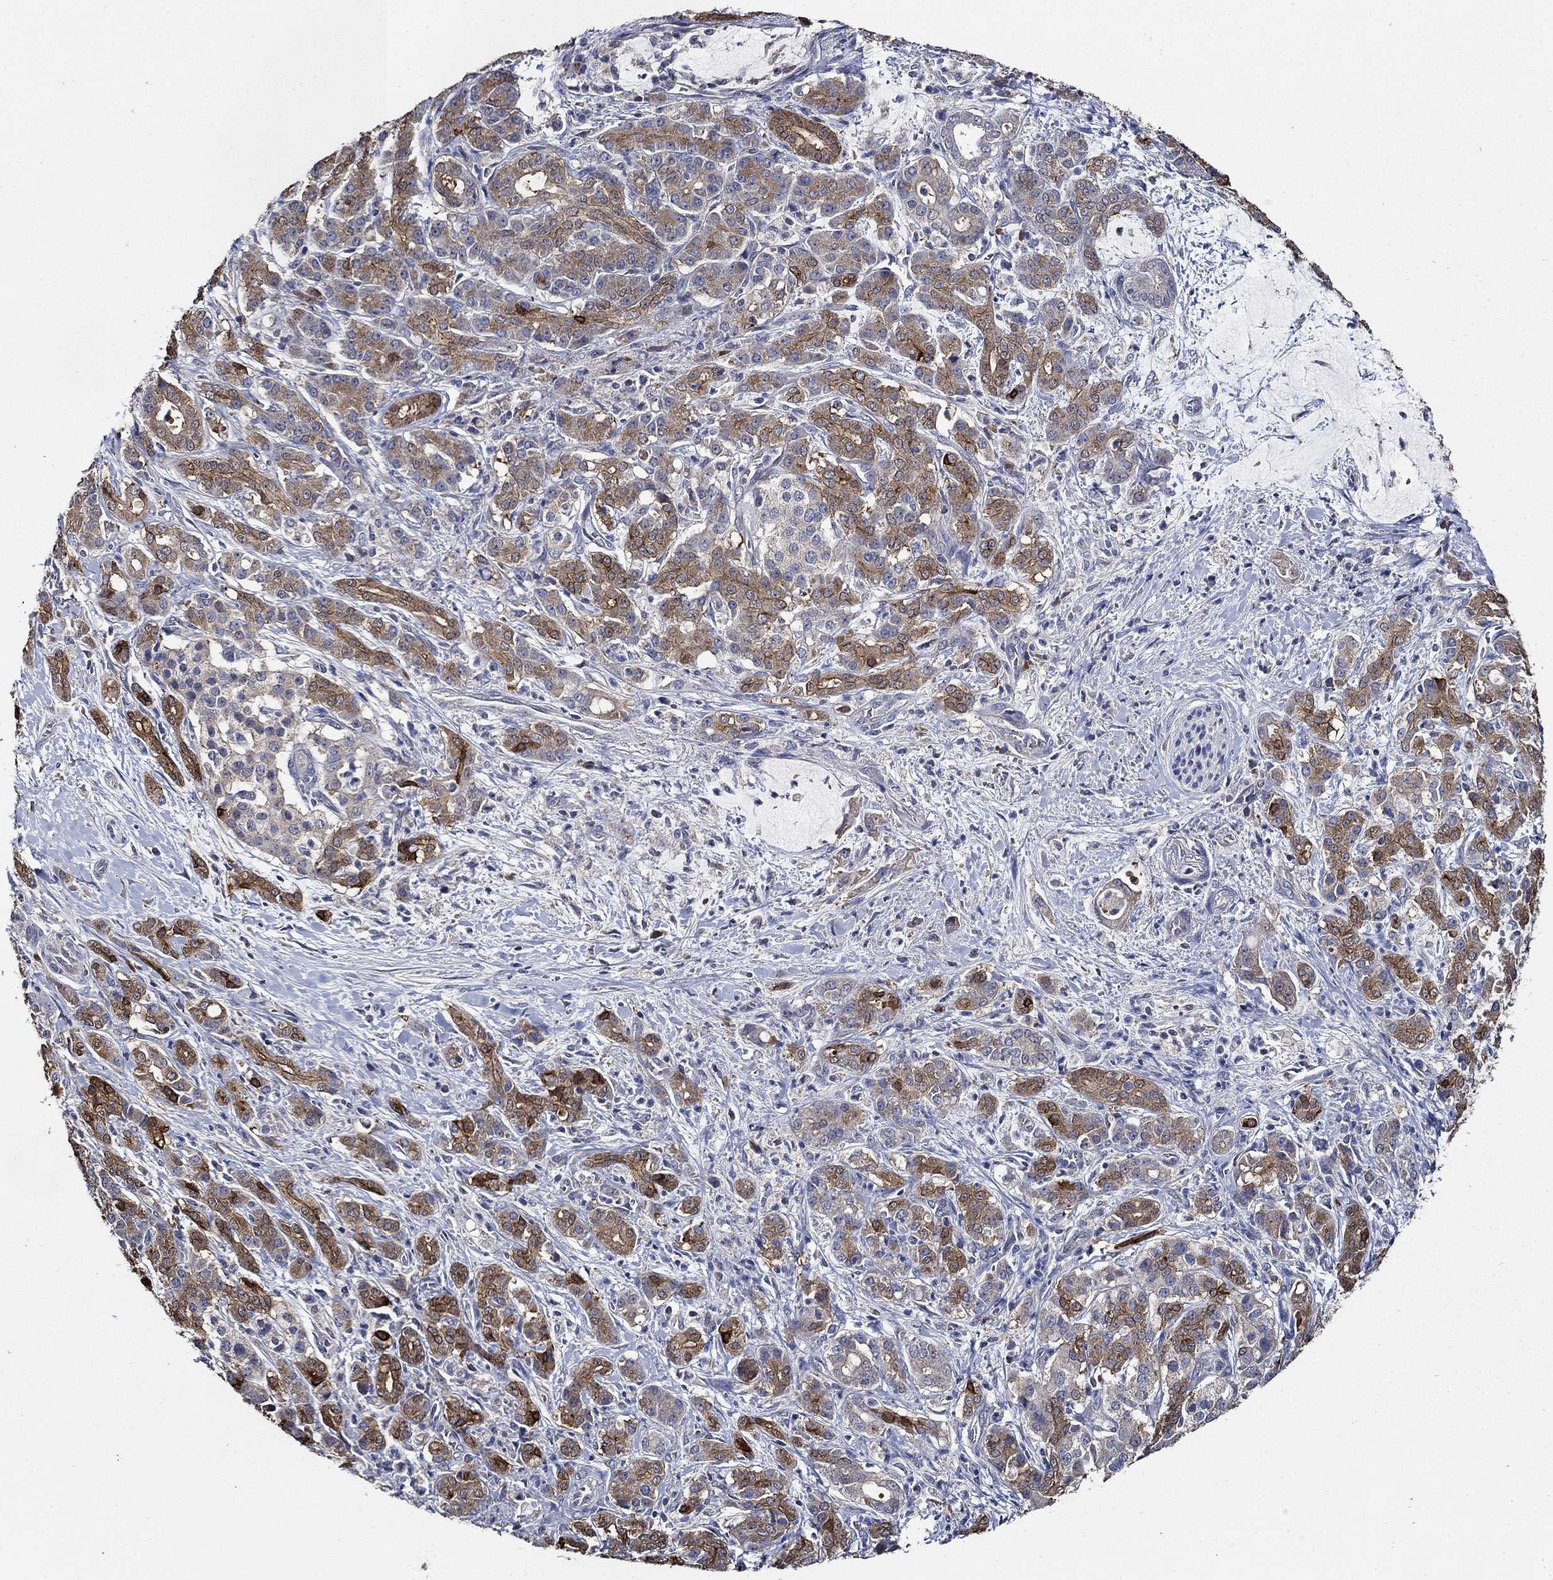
{"staining": {"intensity": "strong", "quantity": "25%-75%", "location": "cytoplasmic/membranous"}, "tissue": "pancreatic cancer", "cell_type": "Tumor cells", "image_type": "cancer", "snomed": [{"axis": "morphology", "description": "Normal tissue, NOS"}, {"axis": "morphology", "description": "Inflammation, NOS"}, {"axis": "morphology", "description": "Adenocarcinoma, NOS"}, {"axis": "topography", "description": "Pancreas"}], "caption": "Pancreatic cancer stained for a protein displays strong cytoplasmic/membranous positivity in tumor cells.", "gene": "WDR53", "patient": {"sex": "male", "age": 57}}